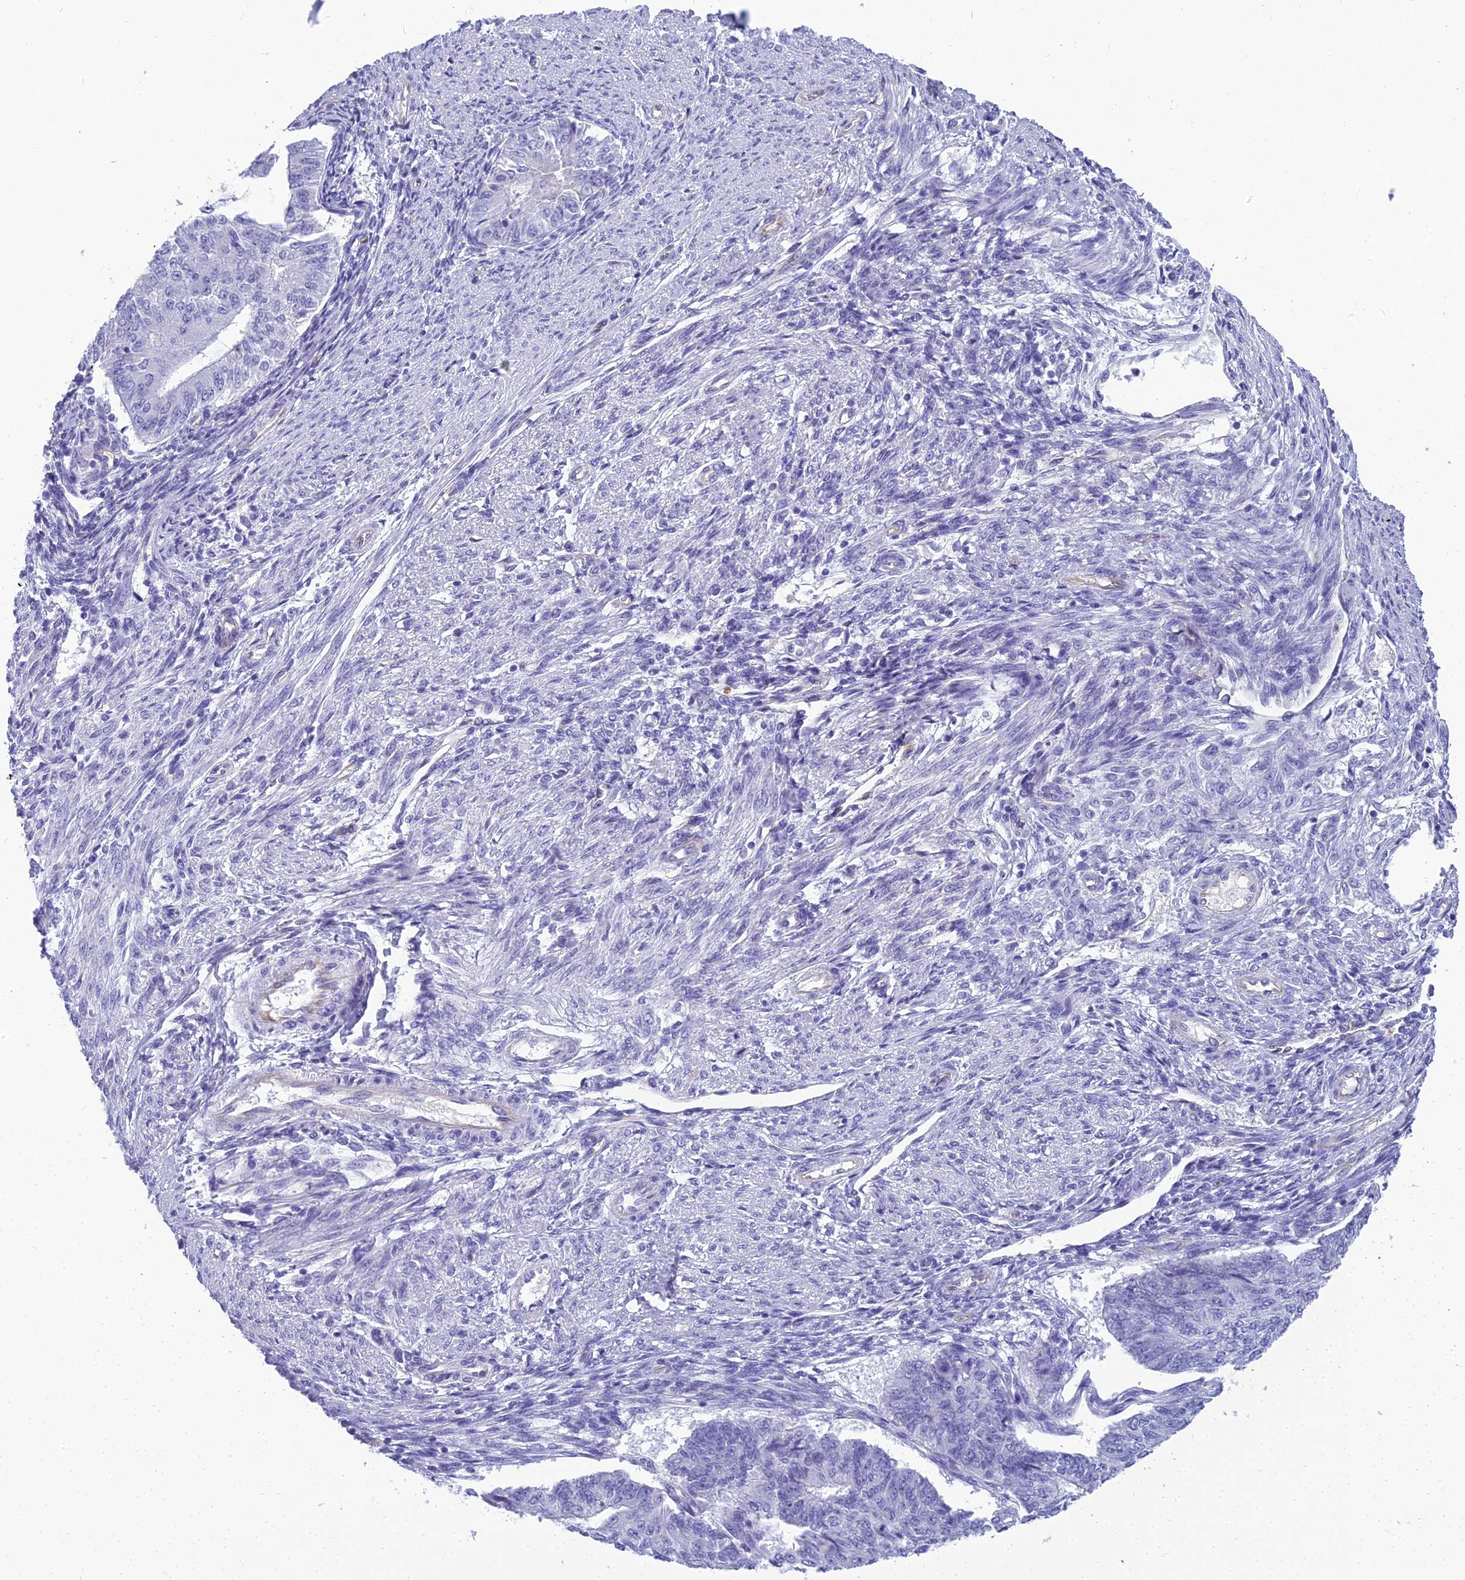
{"staining": {"intensity": "negative", "quantity": "none", "location": "none"}, "tissue": "endometrial cancer", "cell_type": "Tumor cells", "image_type": "cancer", "snomed": [{"axis": "morphology", "description": "Adenocarcinoma, NOS"}, {"axis": "topography", "description": "Endometrium"}], "caption": "Human endometrial cancer (adenocarcinoma) stained for a protein using immunohistochemistry (IHC) demonstrates no staining in tumor cells.", "gene": "NINJ1", "patient": {"sex": "female", "age": 32}}